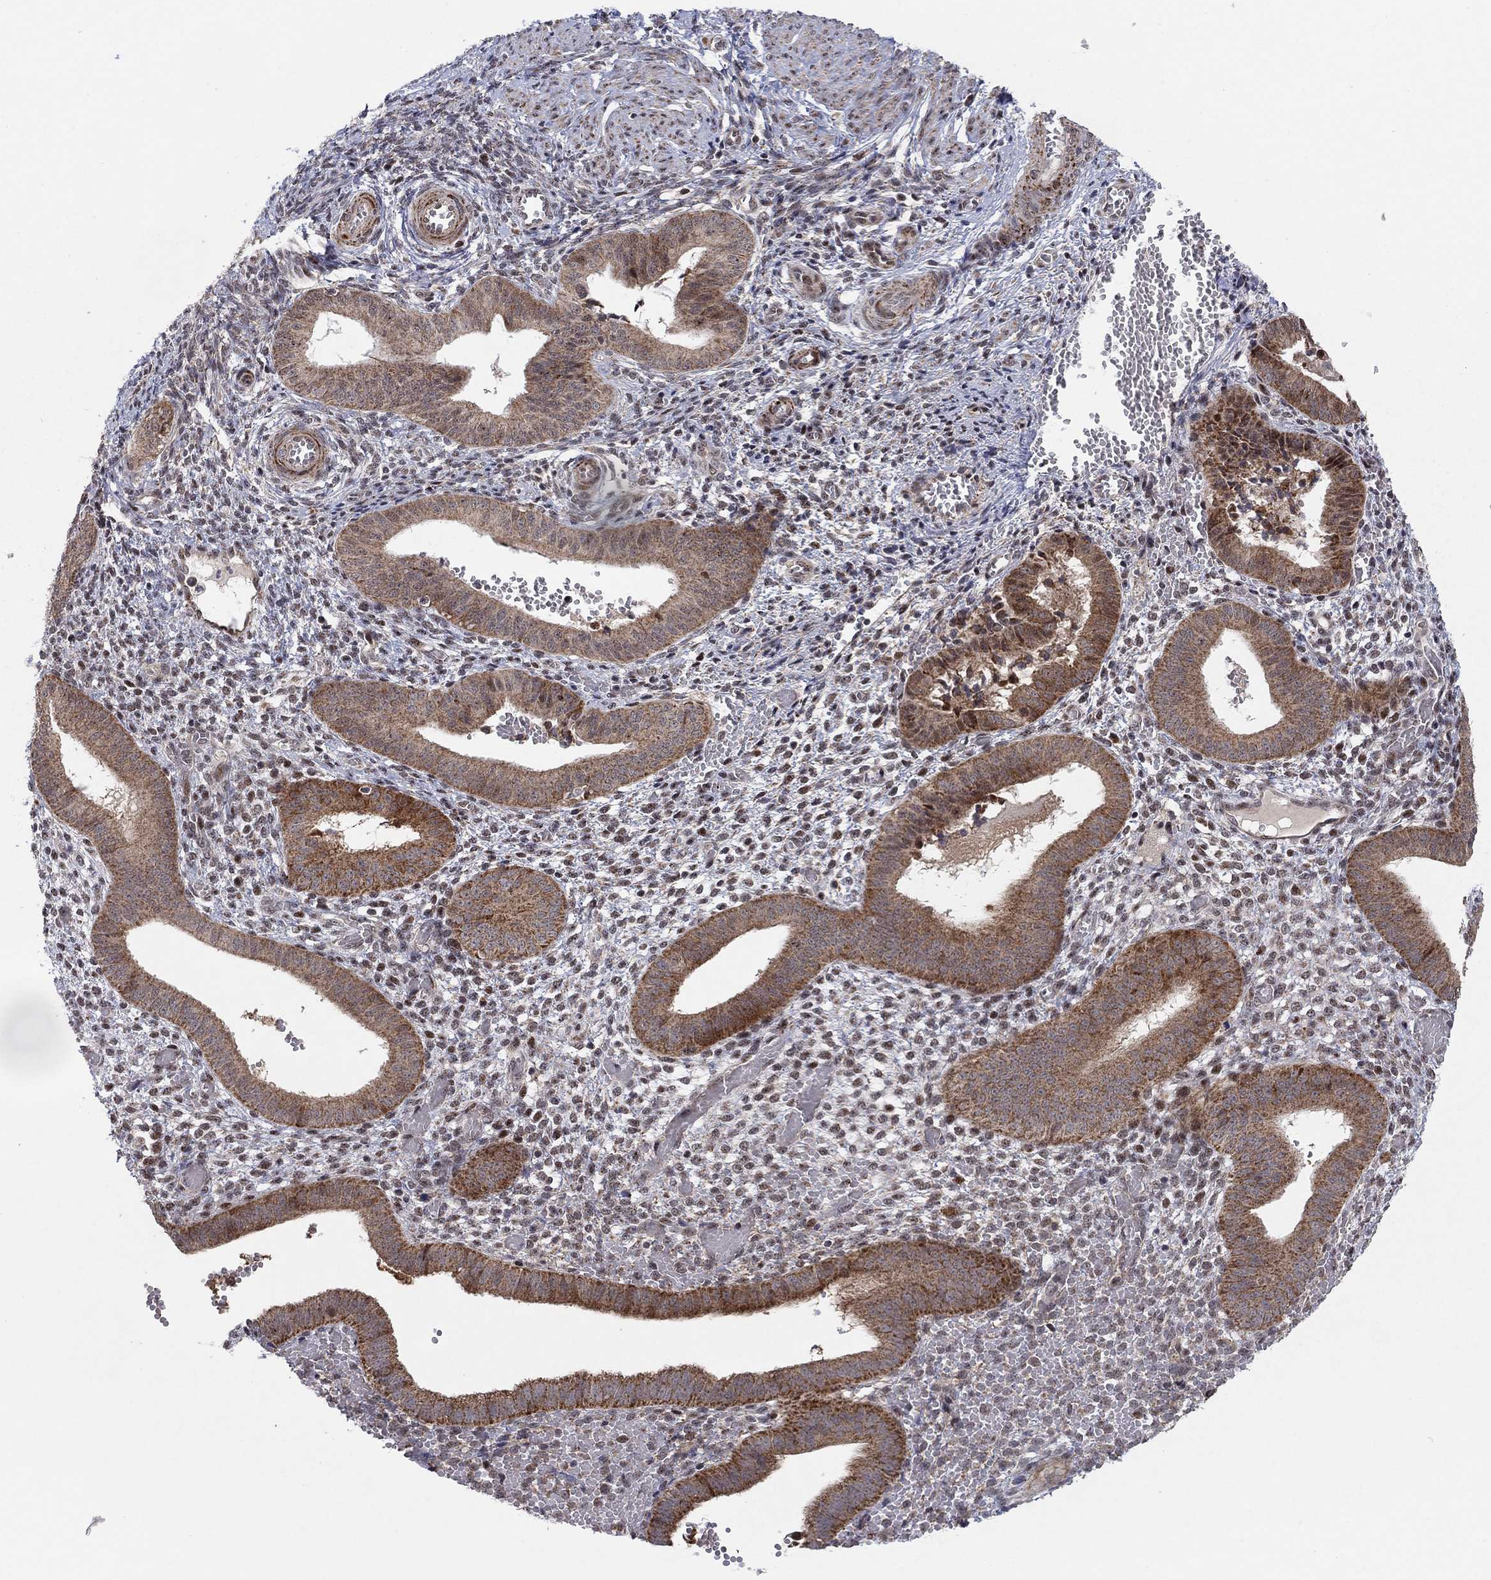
{"staining": {"intensity": "negative", "quantity": "none", "location": "none"}, "tissue": "endometrium", "cell_type": "Cells in endometrial stroma", "image_type": "normal", "snomed": [{"axis": "morphology", "description": "Normal tissue, NOS"}, {"axis": "topography", "description": "Endometrium"}], "caption": "IHC photomicrograph of benign endometrium: endometrium stained with DAB shows no significant protein staining in cells in endometrial stroma. (DAB immunohistochemistry visualized using brightfield microscopy, high magnification).", "gene": "ZNF395", "patient": {"sex": "female", "age": 42}}